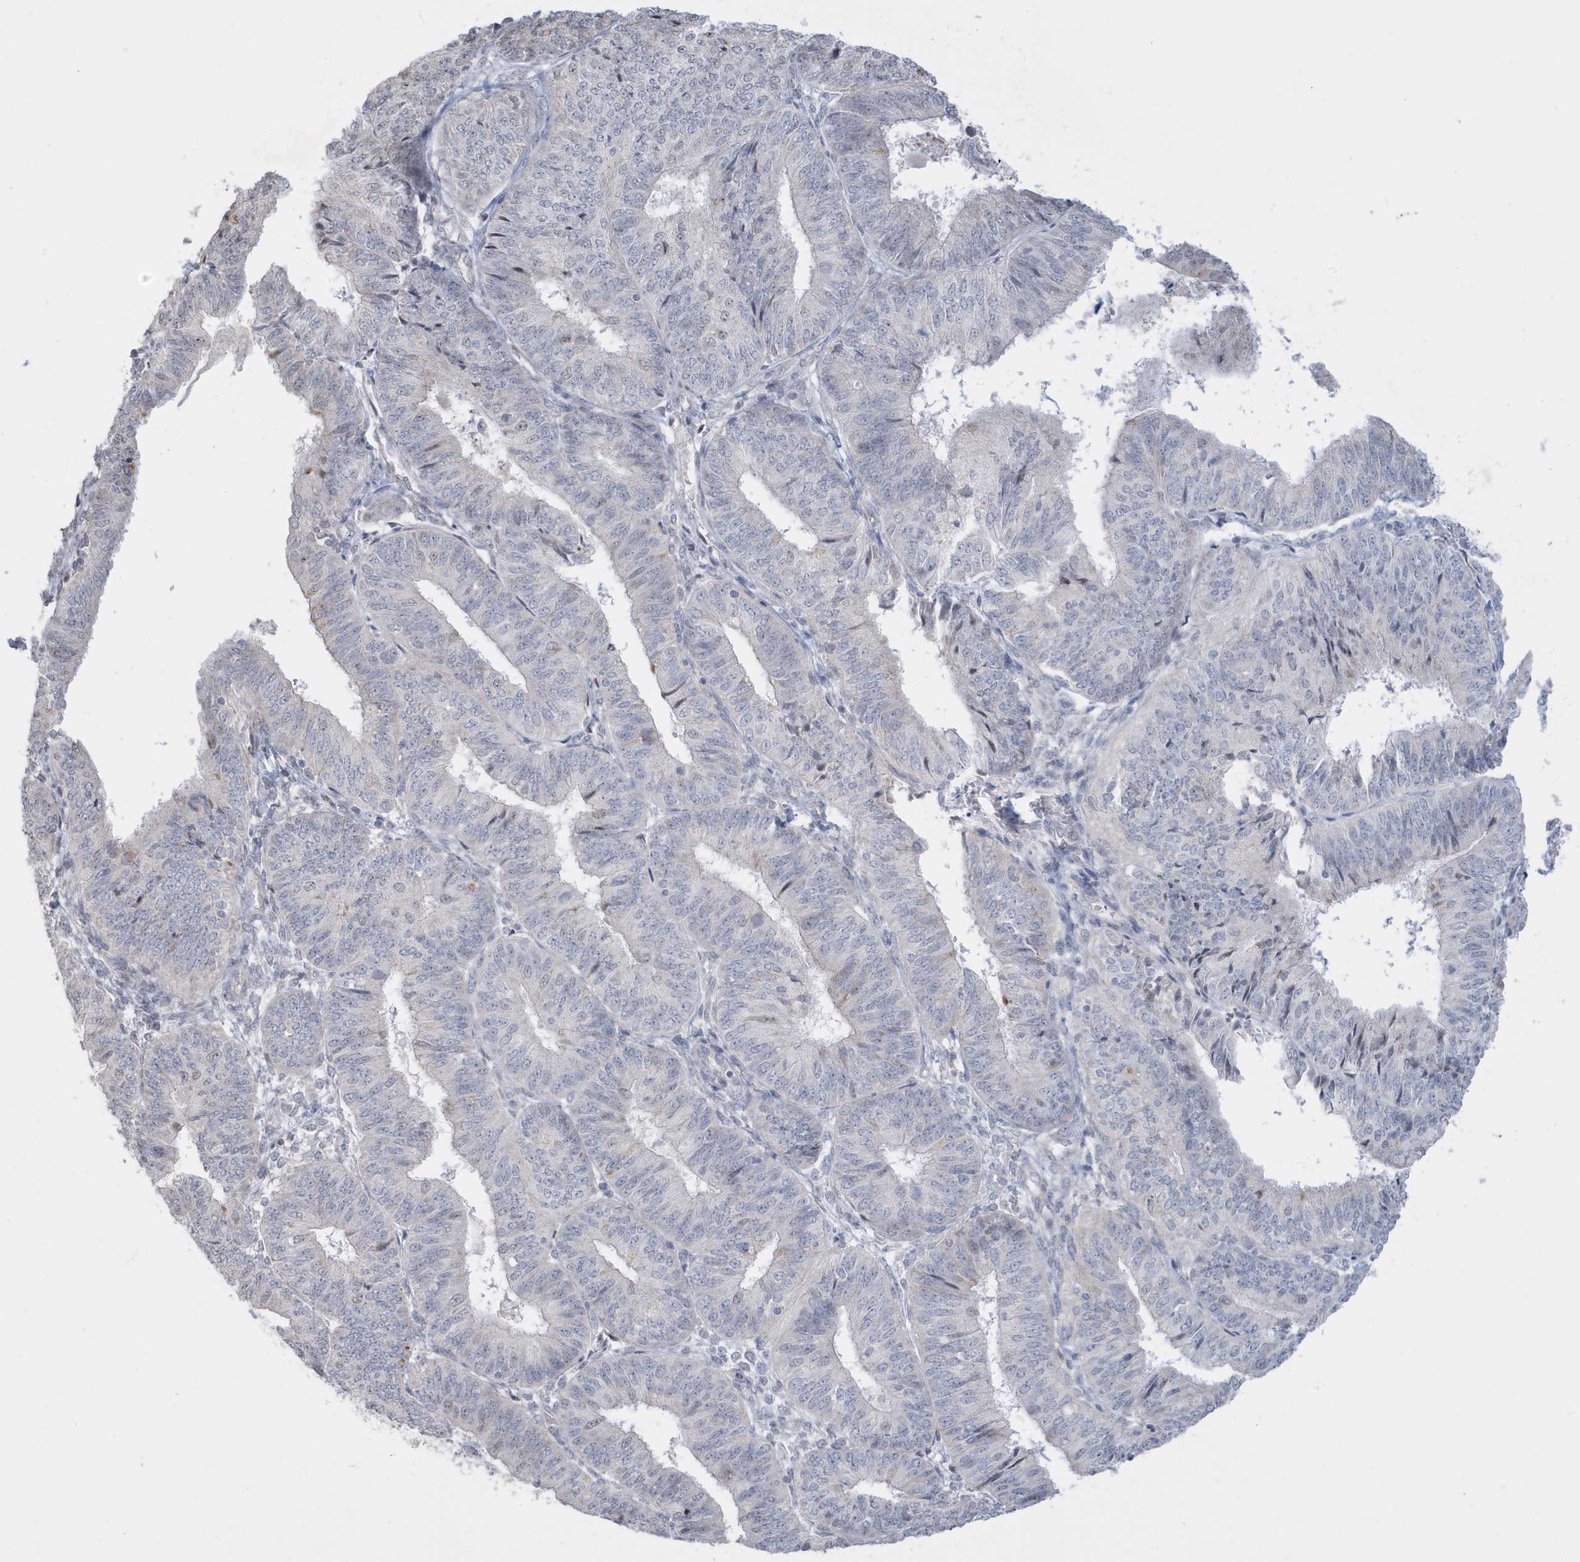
{"staining": {"intensity": "negative", "quantity": "none", "location": "none"}, "tissue": "endometrial cancer", "cell_type": "Tumor cells", "image_type": "cancer", "snomed": [{"axis": "morphology", "description": "Adenocarcinoma, NOS"}, {"axis": "topography", "description": "Endometrium"}], "caption": "Photomicrograph shows no significant protein expression in tumor cells of endometrial adenocarcinoma. (DAB (3,3'-diaminobenzidine) IHC, high magnification).", "gene": "FNDC1", "patient": {"sex": "female", "age": 58}}